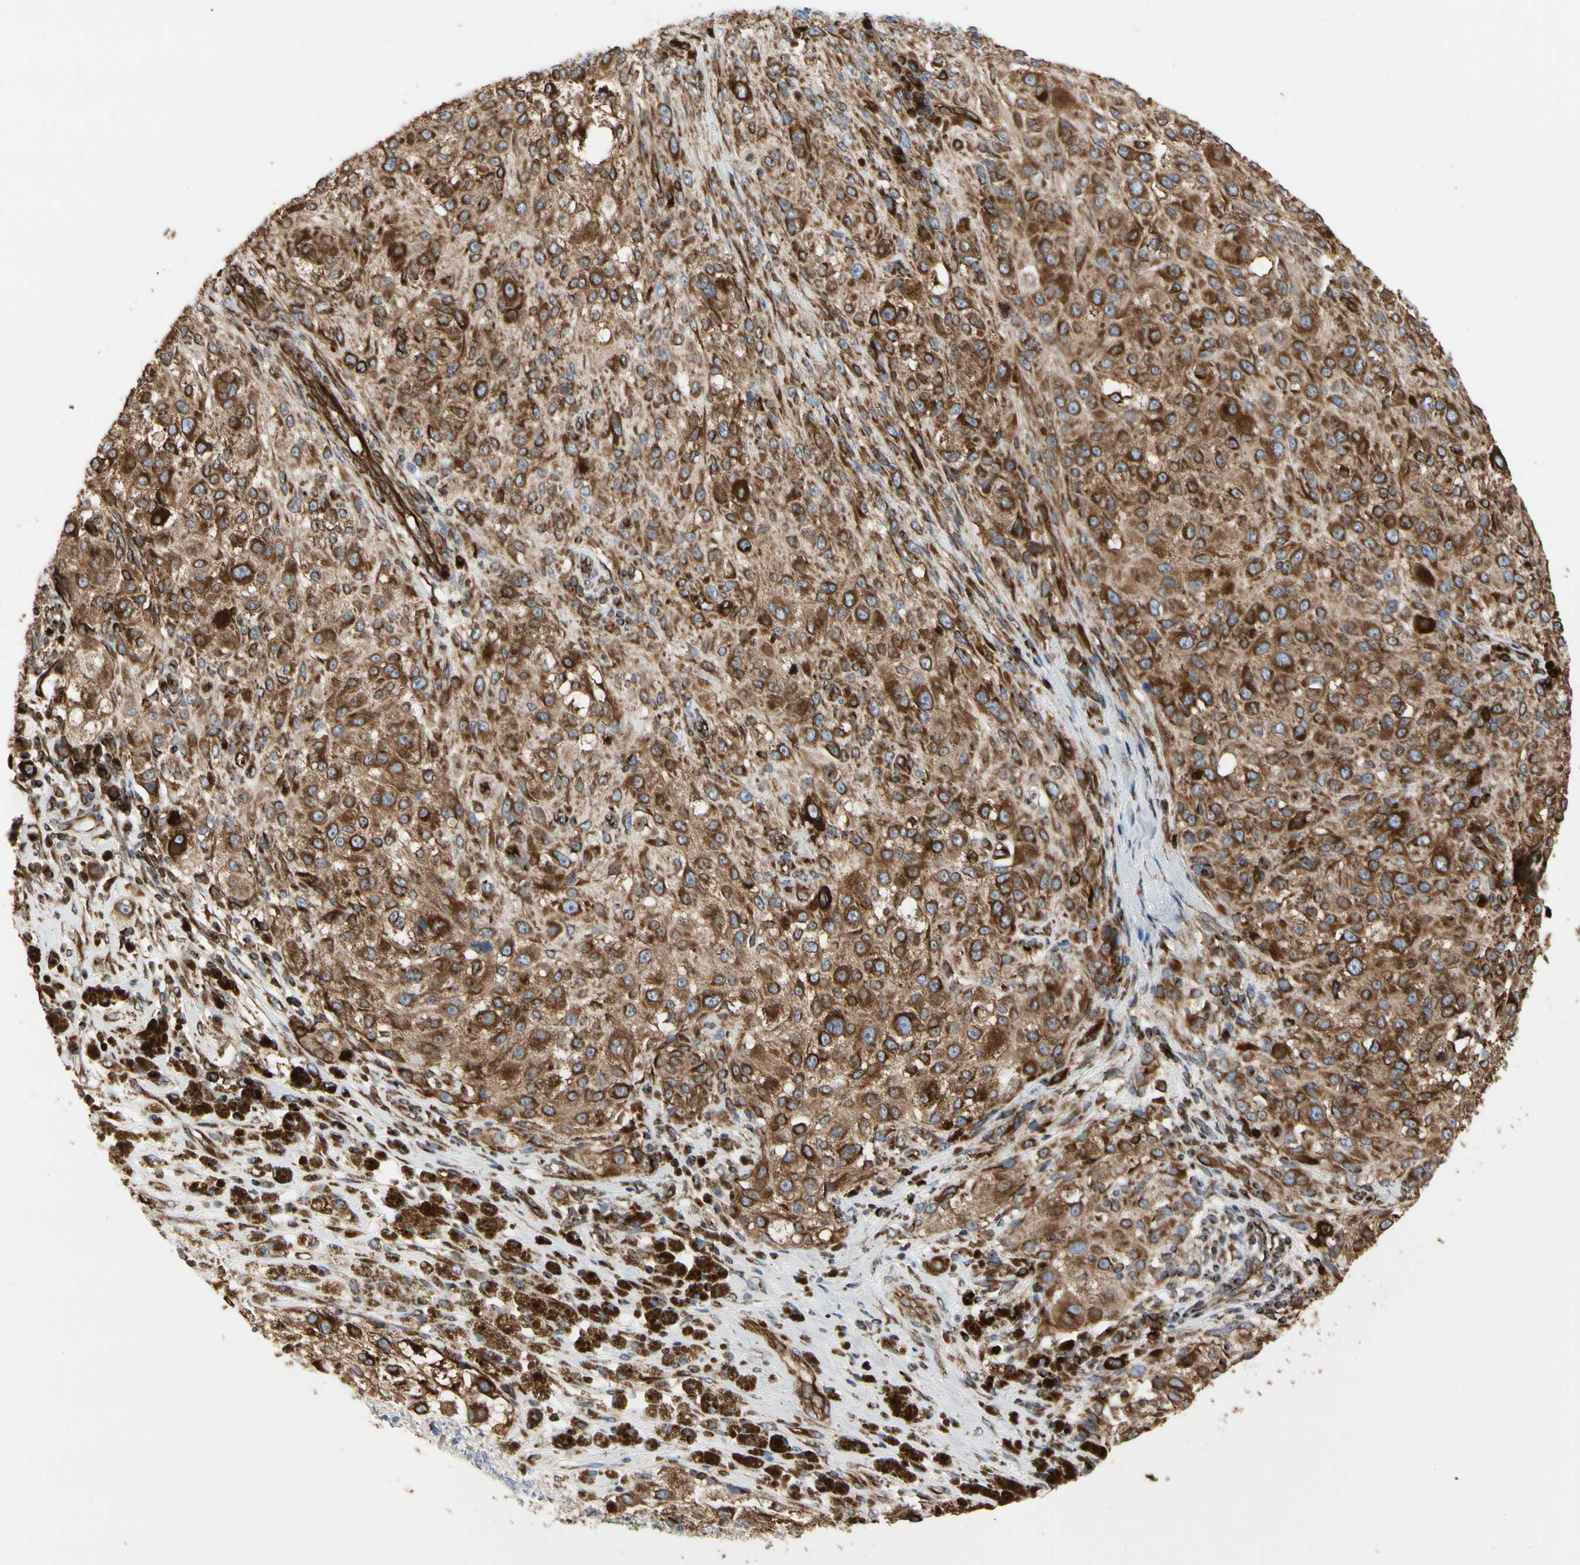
{"staining": {"intensity": "strong", "quantity": ">75%", "location": "cytoplasmic/membranous"}, "tissue": "melanoma", "cell_type": "Tumor cells", "image_type": "cancer", "snomed": [{"axis": "morphology", "description": "Necrosis, NOS"}, {"axis": "morphology", "description": "Malignant melanoma, NOS"}, {"axis": "topography", "description": "Skin"}], "caption": "Malignant melanoma was stained to show a protein in brown. There is high levels of strong cytoplasmic/membranous expression in approximately >75% of tumor cells.", "gene": "TUBA1A", "patient": {"sex": "female", "age": 87}}